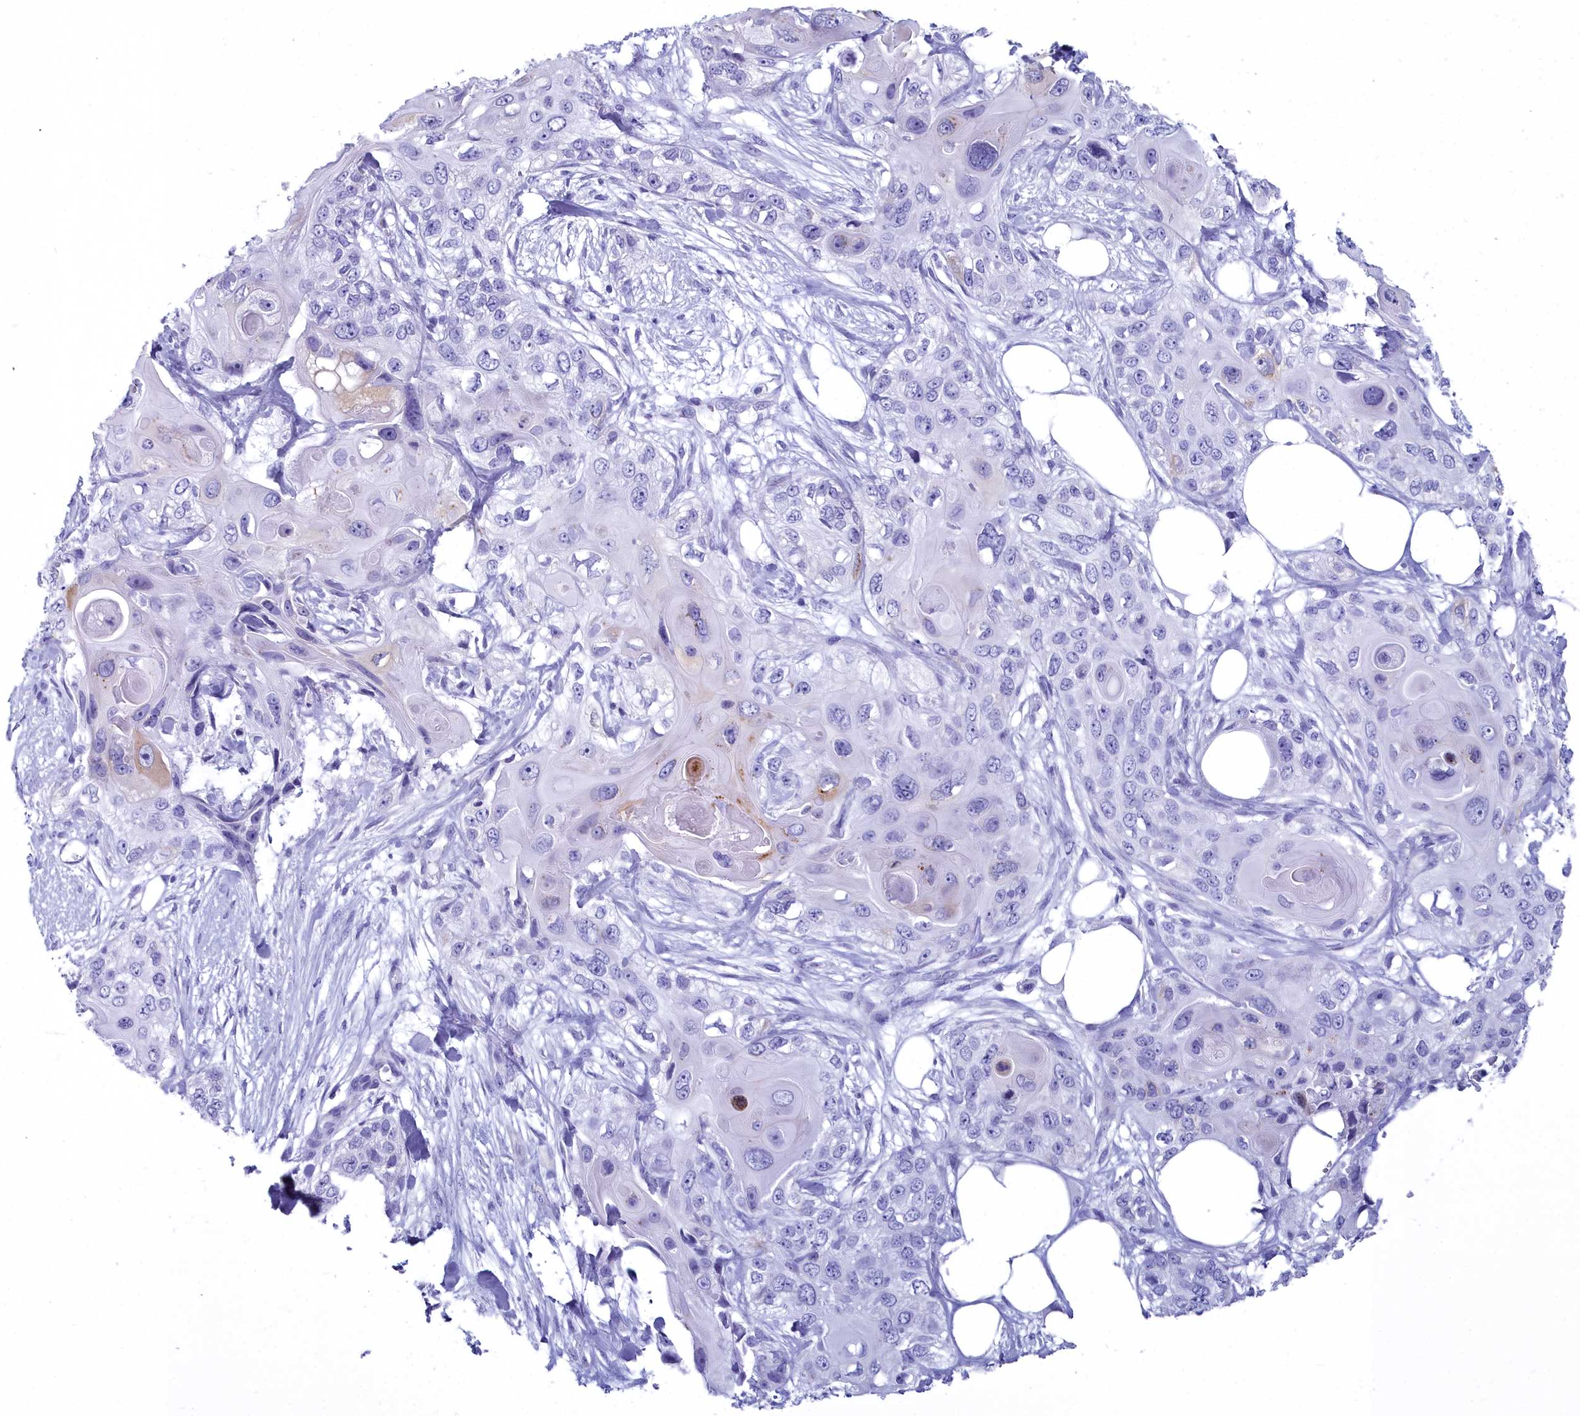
{"staining": {"intensity": "negative", "quantity": "none", "location": "none"}, "tissue": "skin cancer", "cell_type": "Tumor cells", "image_type": "cancer", "snomed": [{"axis": "morphology", "description": "Normal tissue, NOS"}, {"axis": "morphology", "description": "Squamous cell carcinoma, NOS"}, {"axis": "topography", "description": "Skin"}], "caption": "Protein analysis of skin cancer (squamous cell carcinoma) demonstrates no significant positivity in tumor cells. (DAB (3,3'-diaminobenzidine) IHC with hematoxylin counter stain).", "gene": "MAP6", "patient": {"sex": "male", "age": 72}}